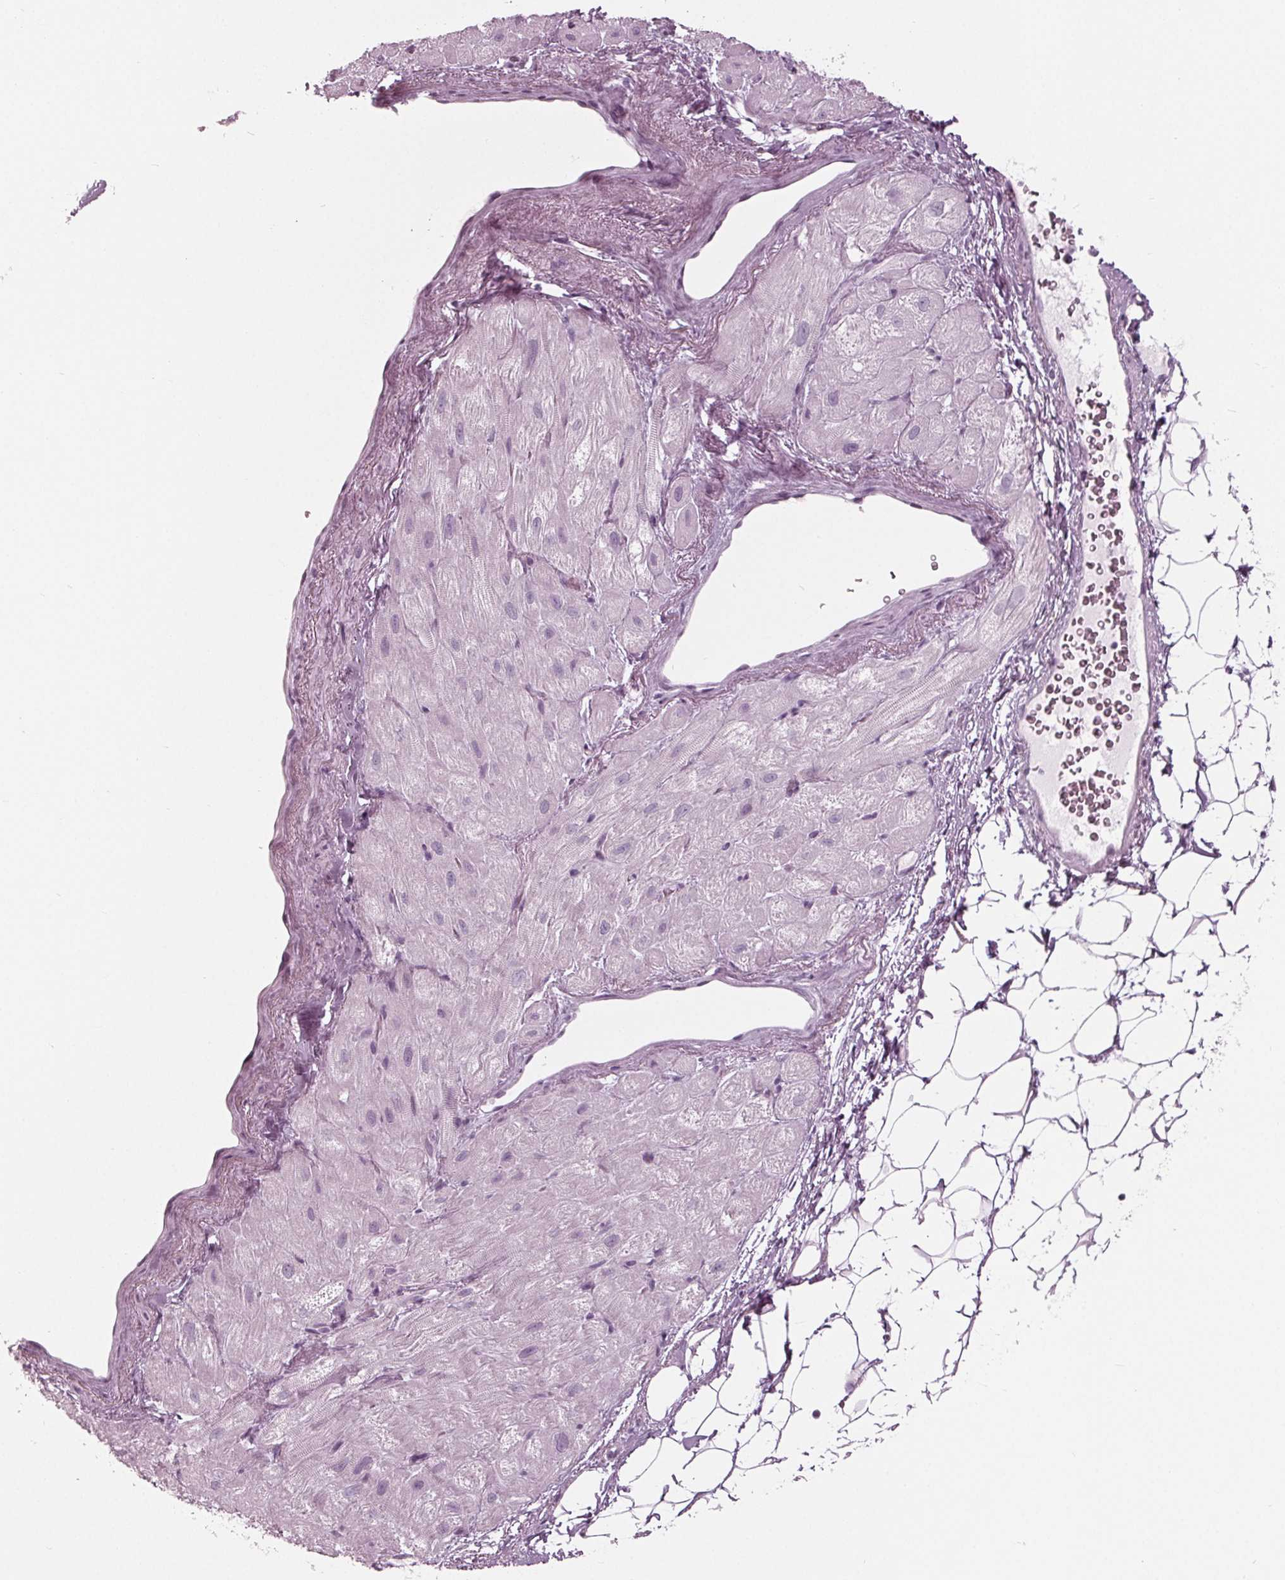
{"staining": {"intensity": "negative", "quantity": "none", "location": "none"}, "tissue": "heart muscle", "cell_type": "Cardiomyocytes", "image_type": "normal", "snomed": [{"axis": "morphology", "description": "Normal tissue, NOS"}, {"axis": "topography", "description": "Heart"}], "caption": "This histopathology image is of unremarkable heart muscle stained with immunohistochemistry to label a protein in brown with the nuclei are counter-stained blue. There is no expression in cardiomyocytes.", "gene": "KRT28", "patient": {"sex": "female", "age": 69}}